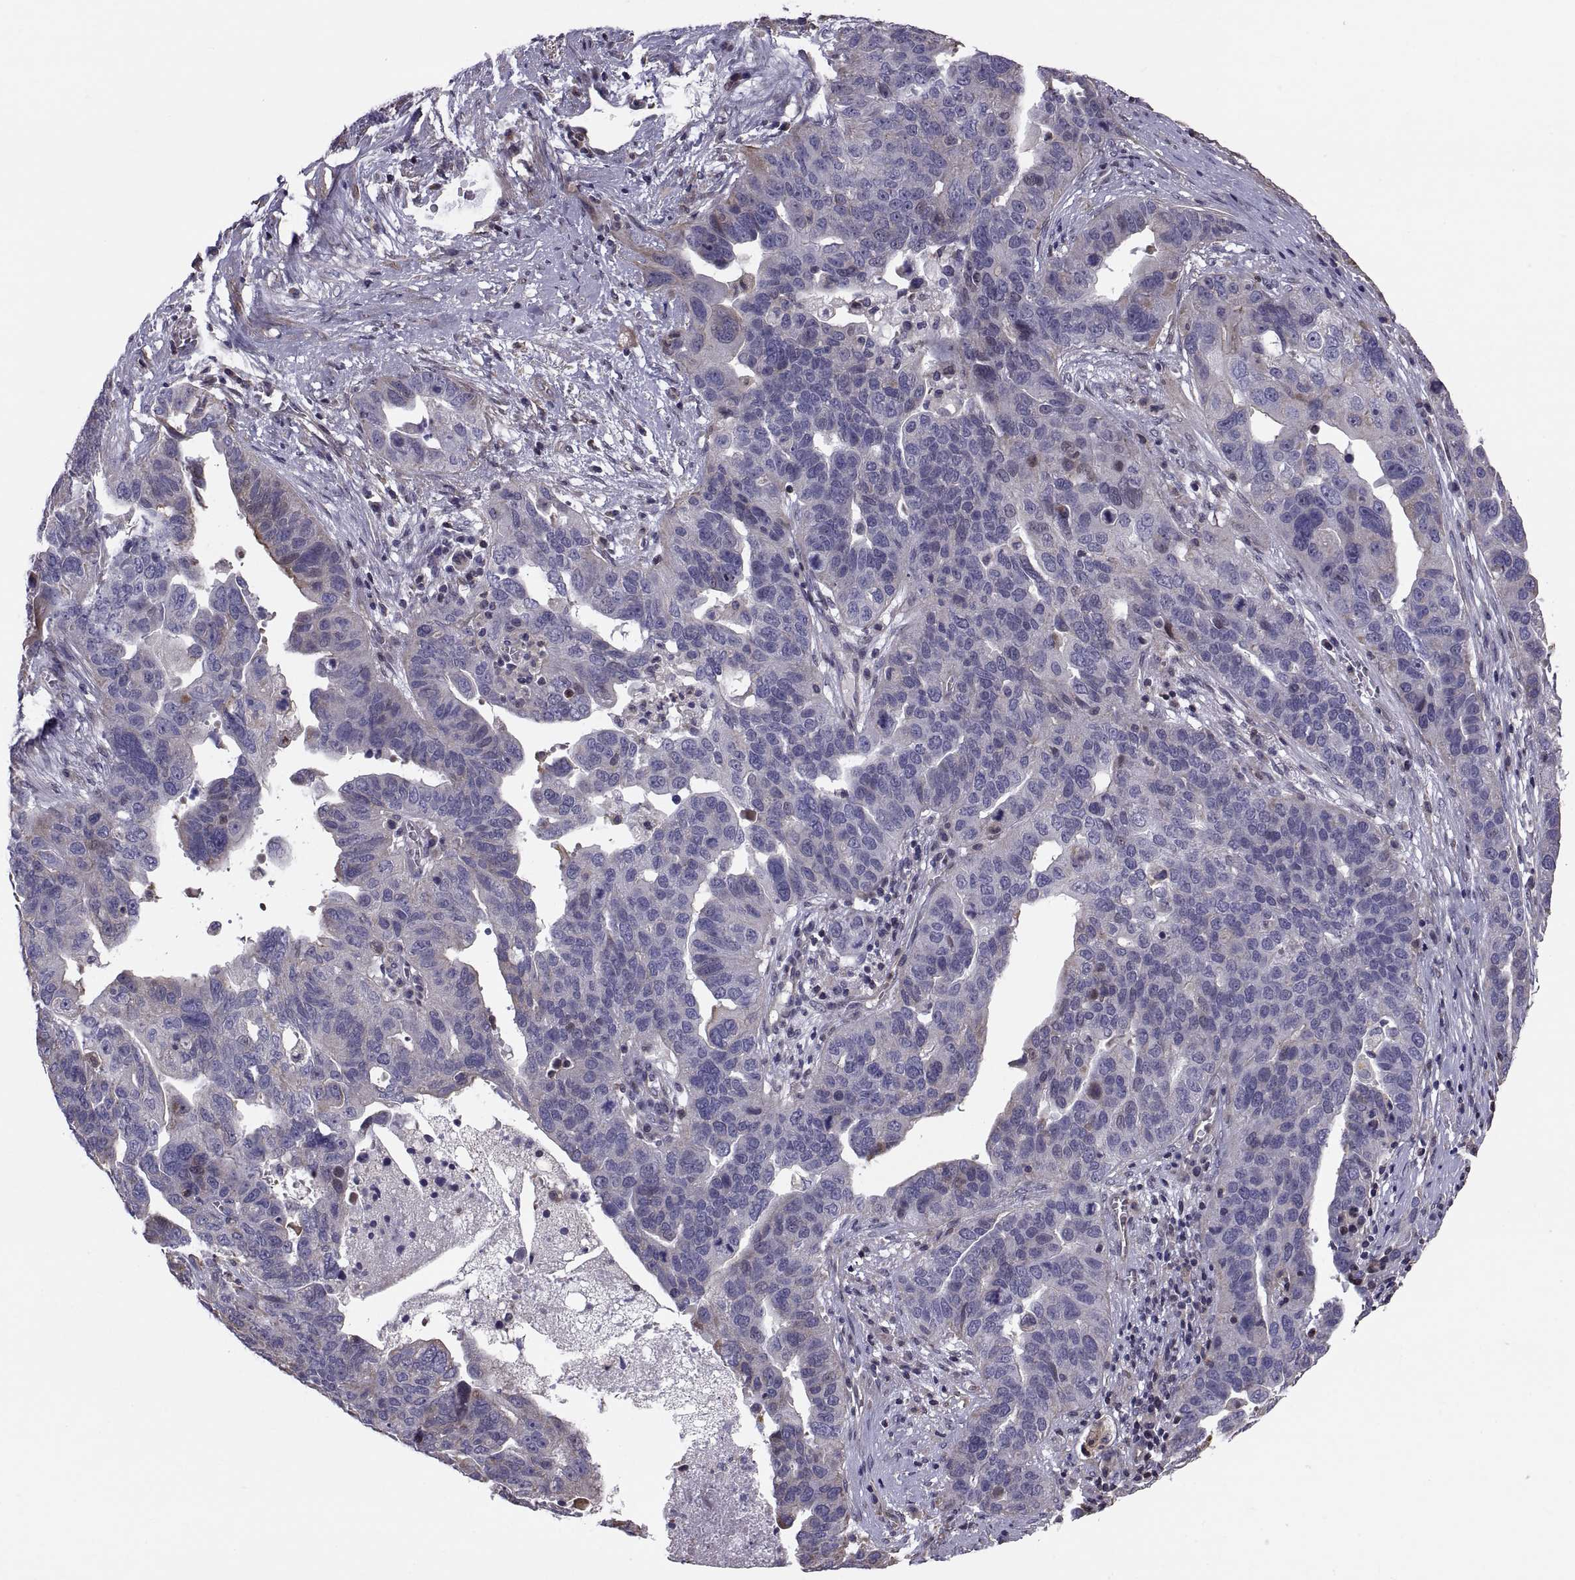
{"staining": {"intensity": "moderate", "quantity": "<25%", "location": "cytoplasmic/membranous"}, "tissue": "ovarian cancer", "cell_type": "Tumor cells", "image_type": "cancer", "snomed": [{"axis": "morphology", "description": "Carcinoma, endometroid"}, {"axis": "topography", "description": "Soft tissue"}, {"axis": "topography", "description": "Ovary"}], "caption": "This histopathology image shows IHC staining of human ovarian cancer (endometroid carcinoma), with low moderate cytoplasmic/membranous expression in about <25% of tumor cells.", "gene": "ANO1", "patient": {"sex": "female", "age": 52}}